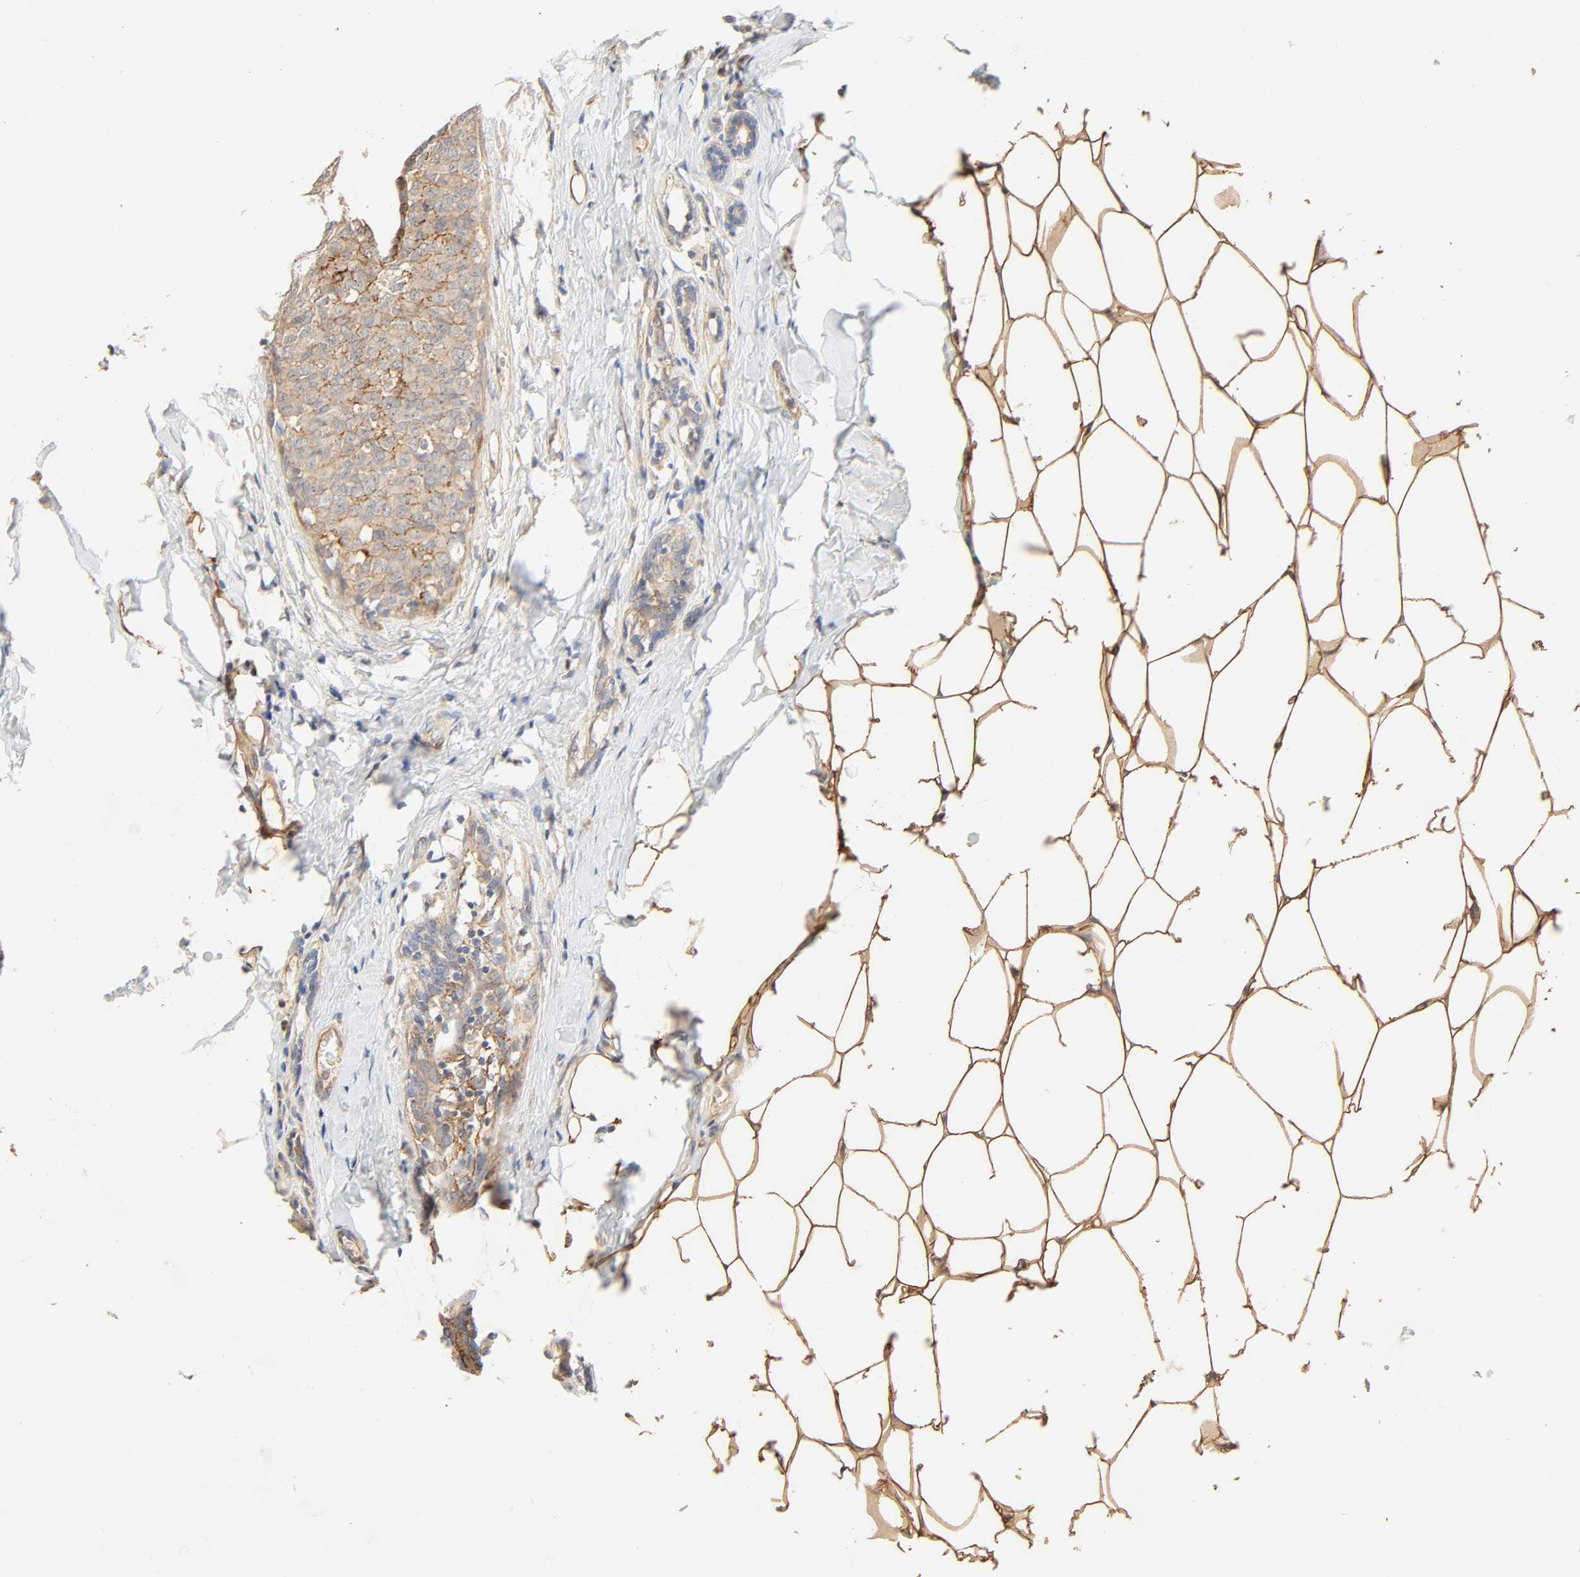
{"staining": {"intensity": "moderate", "quantity": ">75%", "location": "cytoplasmic/membranous"}, "tissue": "breast cancer", "cell_type": "Tumor cells", "image_type": "cancer", "snomed": [{"axis": "morphology", "description": "Duct carcinoma"}, {"axis": "topography", "description": "Breast"}], "caption": "This is a histology image of IHC staining of breast cancer (infiltrating ductal carcinoma), which shows moderate expression in the cytoplasmic/membranous of tumor cells.", "gene": "CACNA1G", "patient": {"sex": "female", "age": 40}}